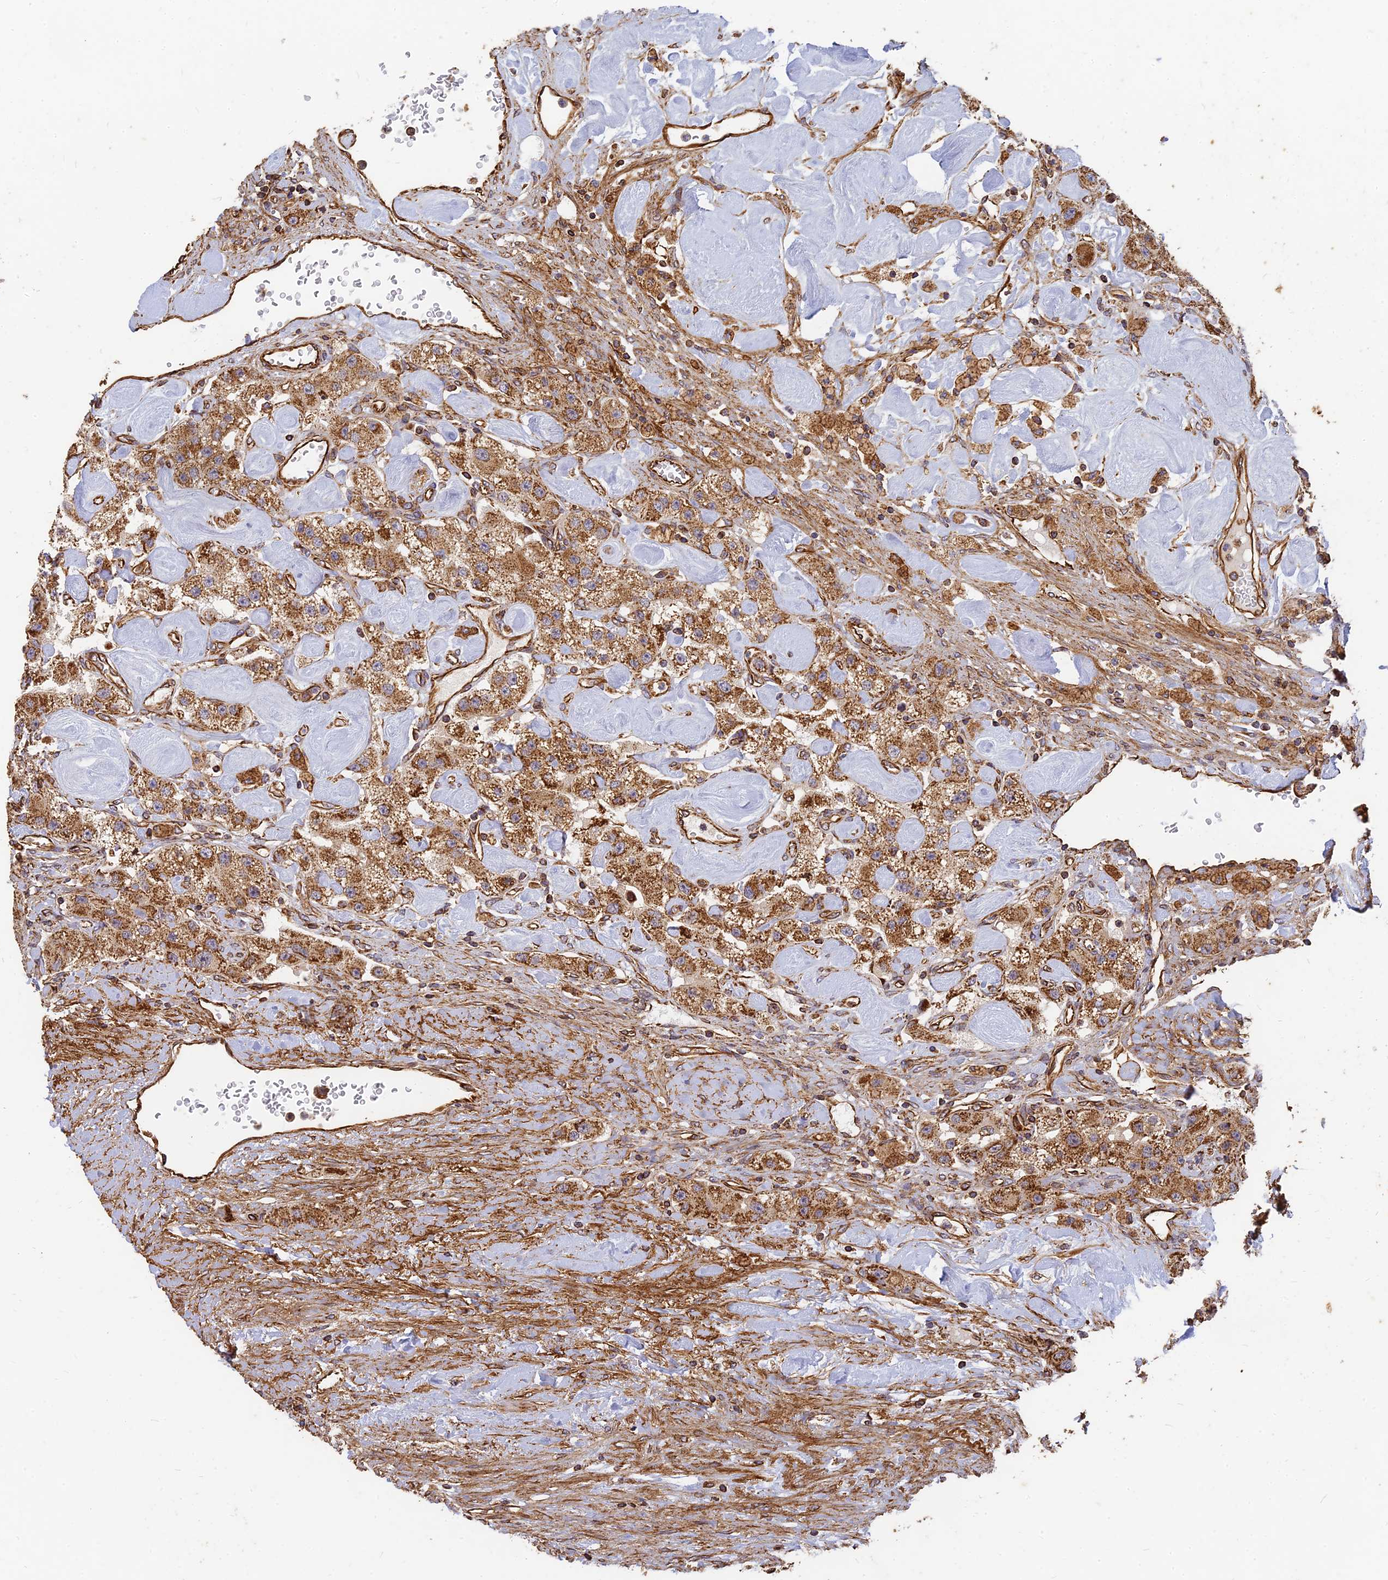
{"staining": {"intensity": "moderate", "quantity": ">75%", "location": "cytoplasmic/membranous"}, "tissue": "carcinoid", "cell_type": "Tumor cells", "image_type": "cancer", "snomed": [{"axis": "morphology", "description": "Carcinoid, malignant, NOS"}, {"axis": "topography", "description": "Pancreas"}], "caption": "Carcinoid (malignant) was stained to show a protein in brown. There is medium levels of moderate cytoplasmic/membranous expression in approximately >75% of tumor cells.", "gene": "DSTYK", "patient": {"sex": "male", "age": 41}}